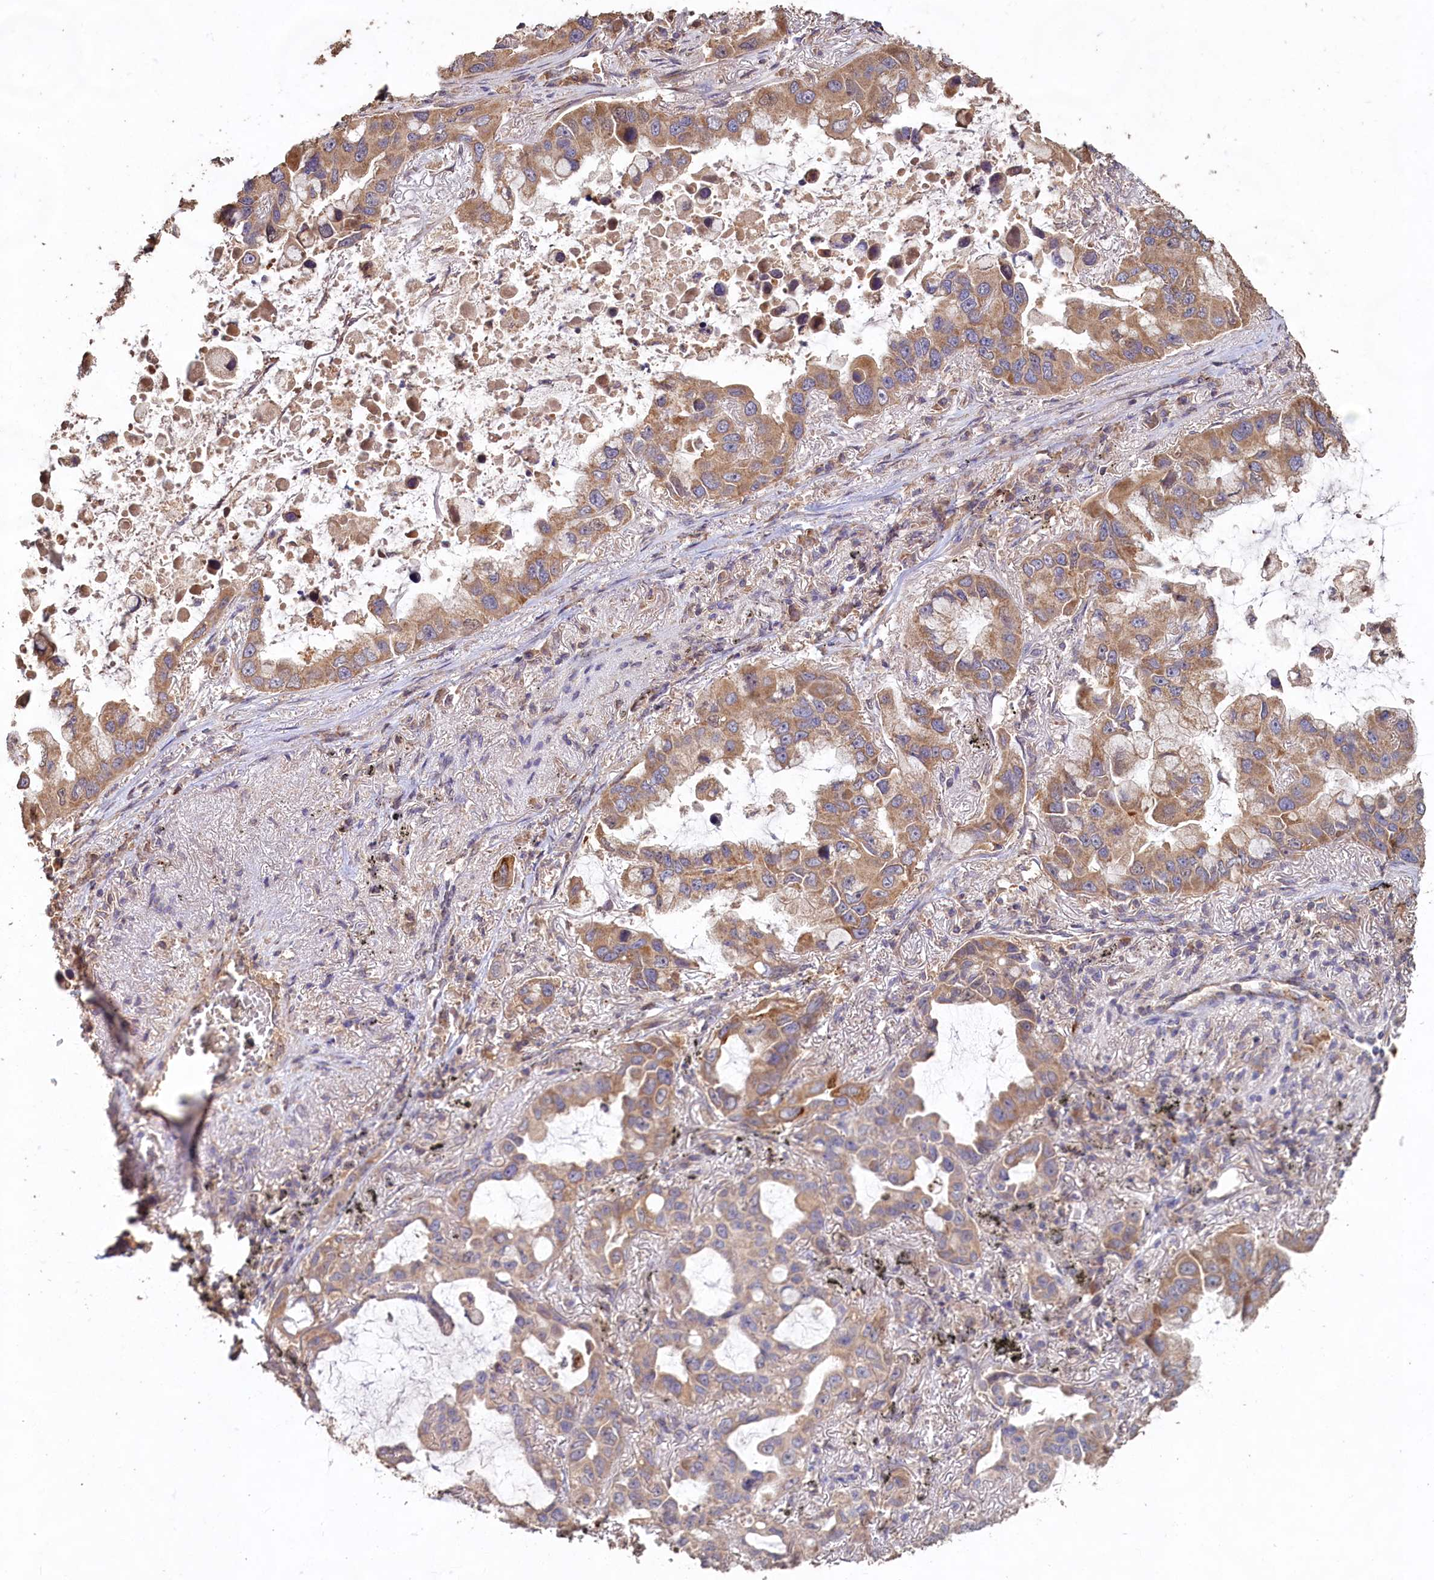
{"staining": {"intensity": "moderate", "quantity": "25%-75%", "location": "cytoplasmic/membranous"}, "tissue": "lung cancer", "cell_type": "Tumor cells", "image_type": "cancer", "snomed": [{"axis": "morphology", "description": "Adenocarcinoma, NOS"}, {"axis": "topography", "description": "Lung"}], "caption": "Immunohistochemistry (IHC) photomicrograph of human lung cancer stained for a protein (brown), which exhibits medium levels of moderate cytoplasmic/membranous positivity in approximately 25%-75% of tumor cells.", "gene": "FUNDC1", "patient": {"sex": "male", "age": 64}}